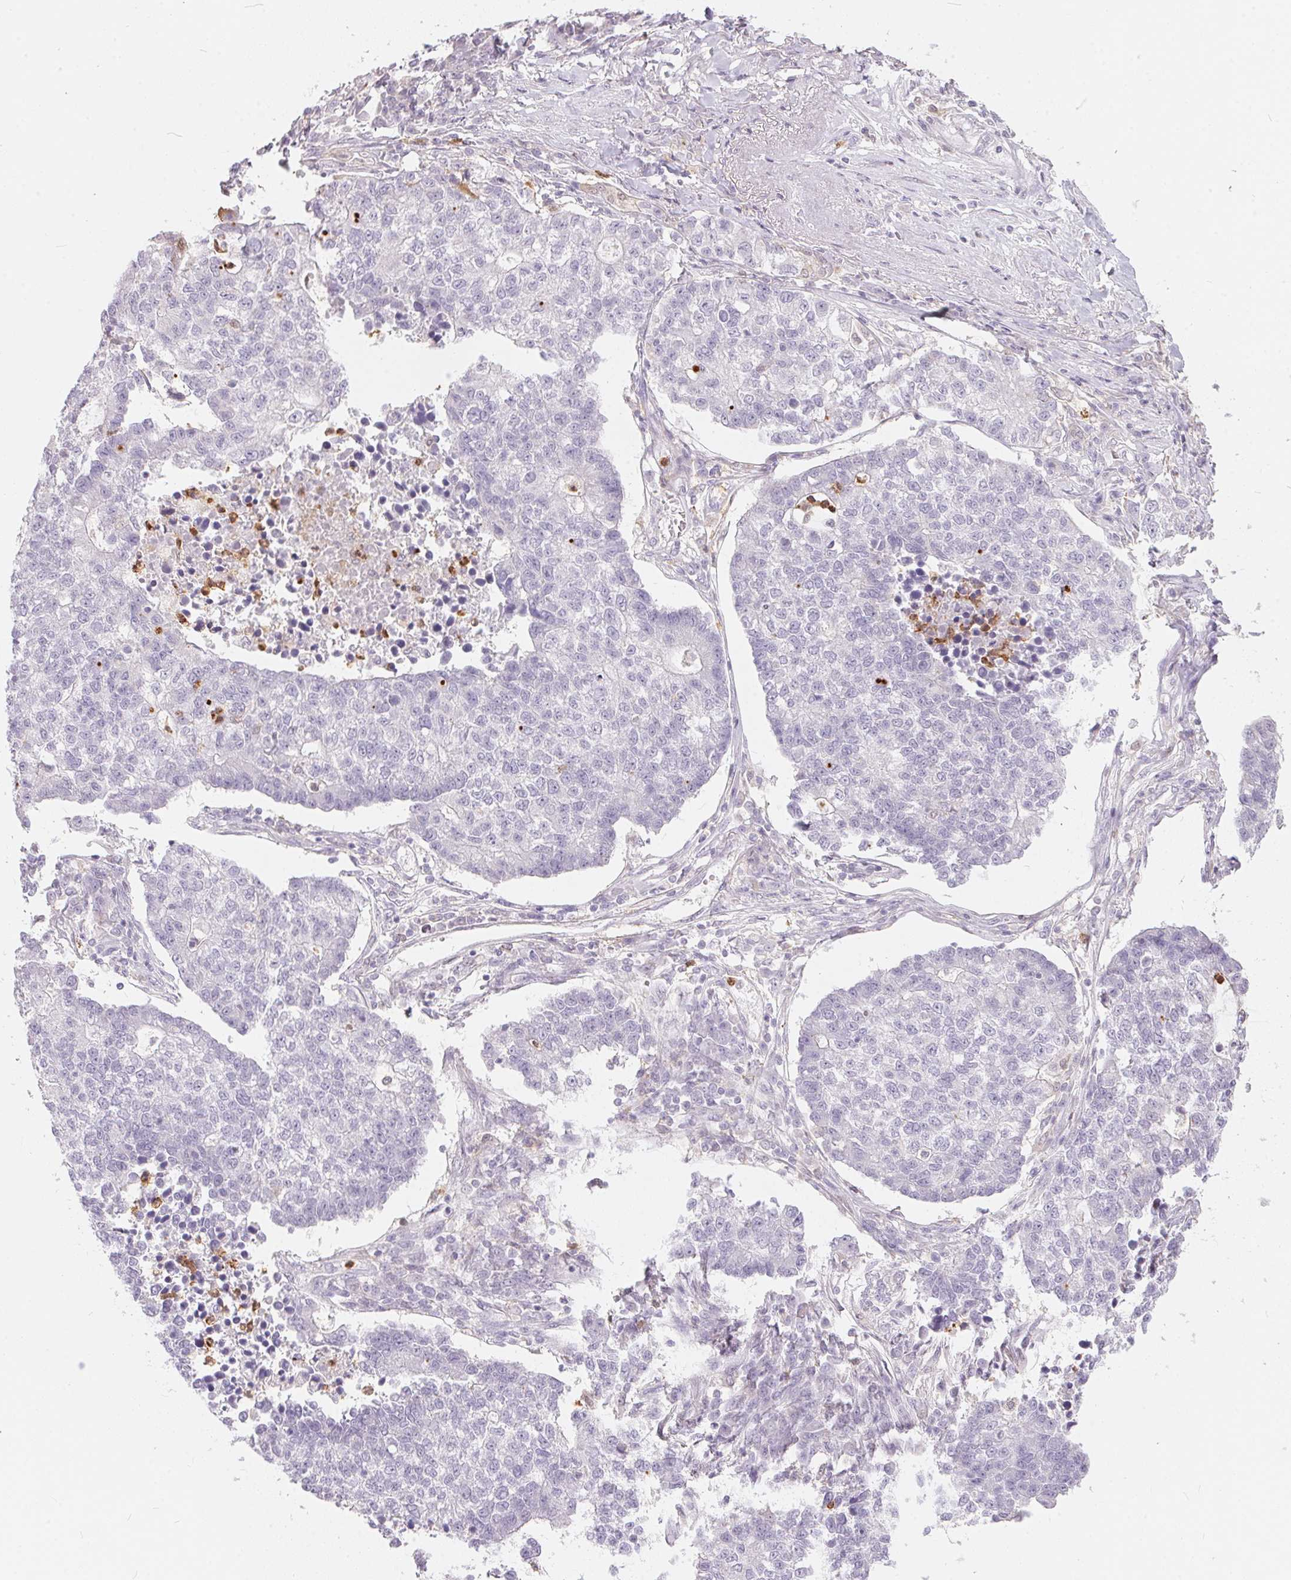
{"staining": {"intensity": "negative", "quantity": "none", "location": "none"}, "tissue": "lung cancer", "cell_type": "Tumor cells", "image_type": "cancer", "snomed": [{"axis": "morphology", "description": "Adenocarcinoma, NOS"}, {"axis": "topography", "description": "Lung"}], "caption": "A photomicrograph of human lung cancer (adenocarcinoma) is negative for staining in tumor cells.", "gene": "SERPINB1", "patient": {"sex": "male", "age": 57}}